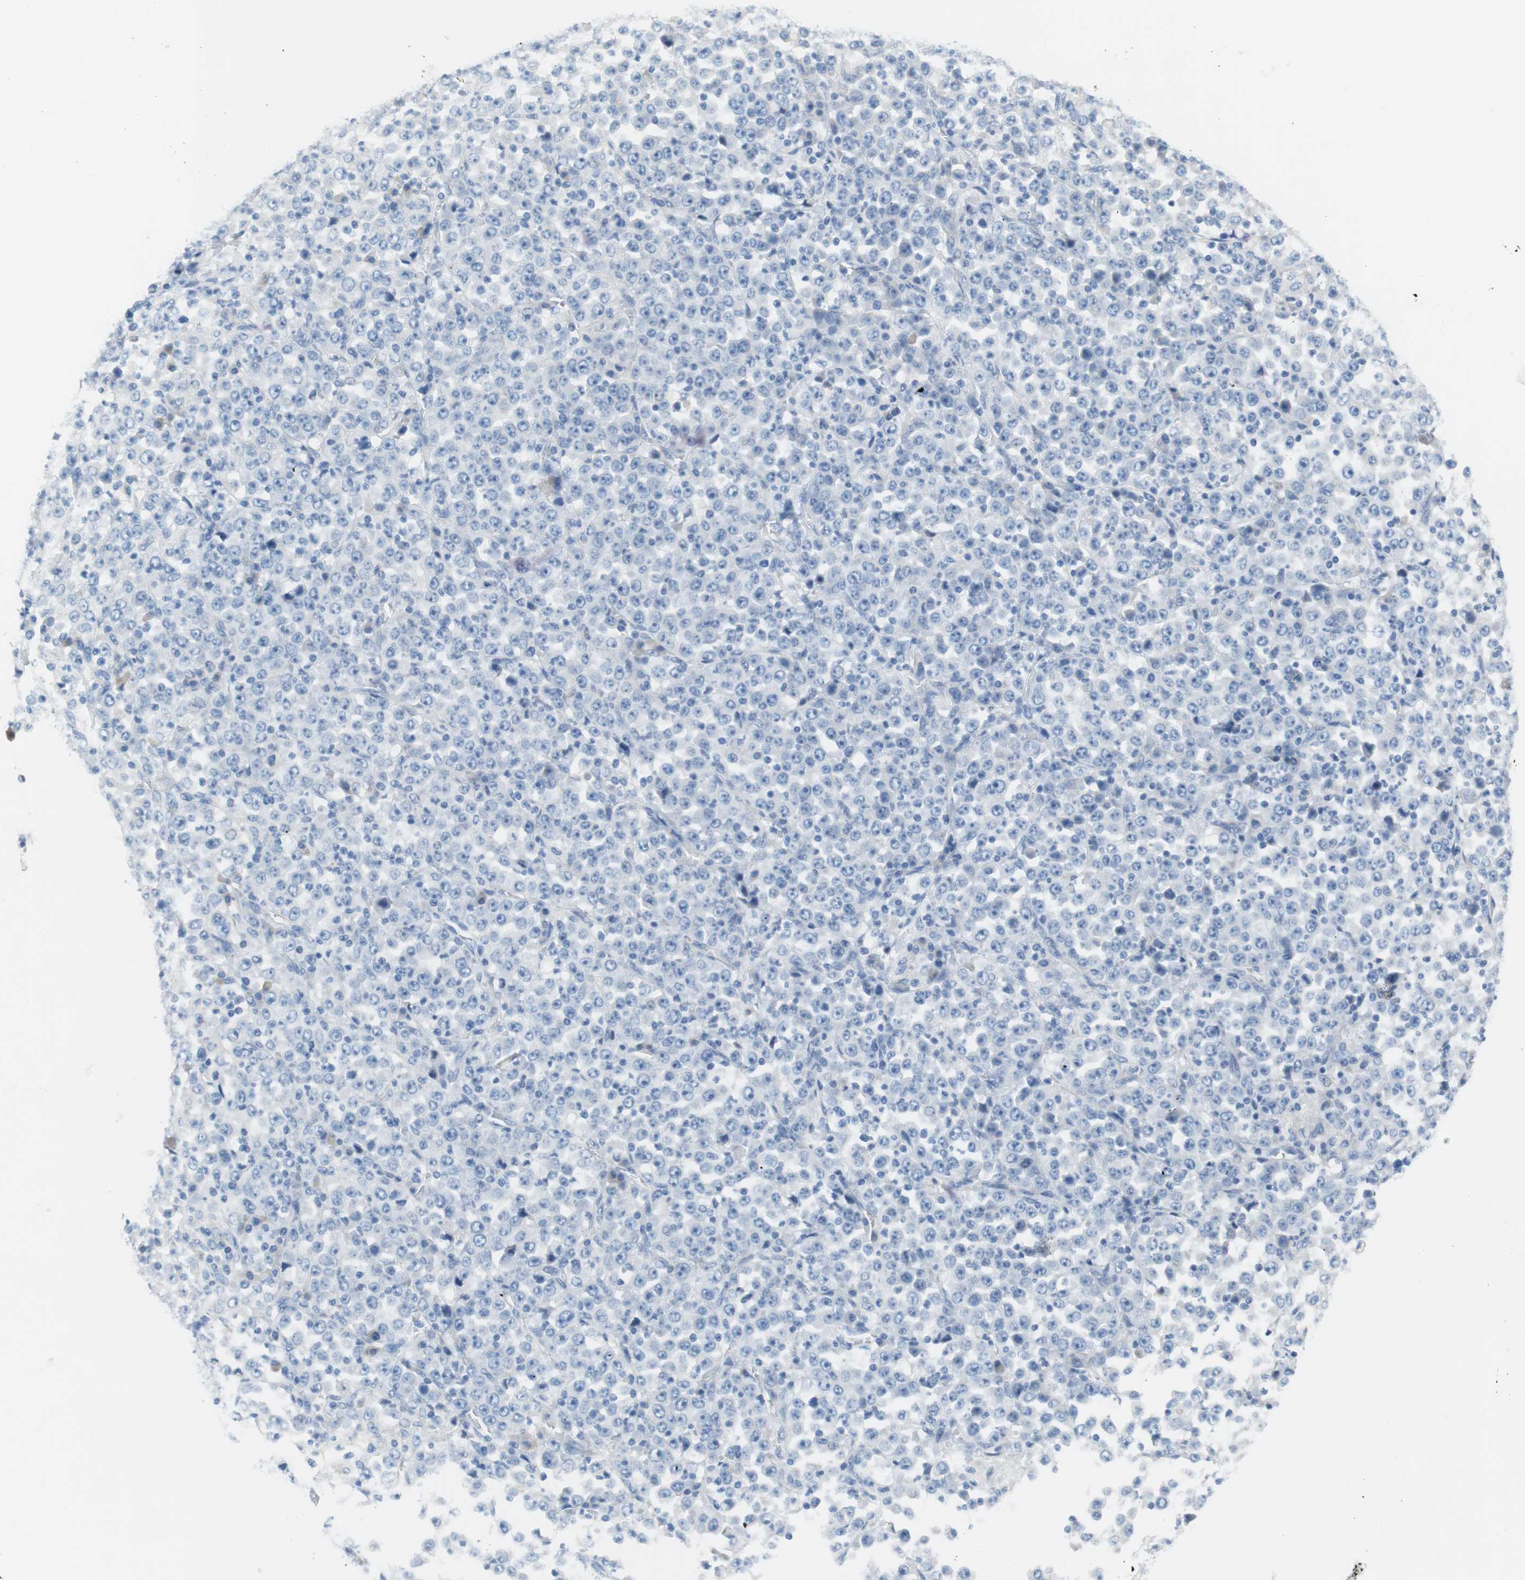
{"staining": {"intensity": "negative", "quantity": "none", "location": "none"}, "tissue": "stomach cancer", "cell_type": "Tumor cells", "image_type": "cancer", "snomed": [{"axis": "morphology", "description": "Normal tissue, NOS"}, {"axis": "morphology", "description": "Adenocarcinoma, NOS"}, {"axis": "topography", "description": "Stomach, upper"}, {"axis": "topography", "description": "Stomach"}], "caption": "IHC photomicrograph of neoplastic tissue: human stomach cancer stained with DAB (3,3'-diaminobenzidine) reveals no significant protein staining in tumor cells. The staining was performed using DAB to visualize the protein expression in brown, while the nuclei were stained in blue with hematoxylin (Magnification: 20x).", "gene": "MYH1", "patient": {"sex": "male", "age": 59}}